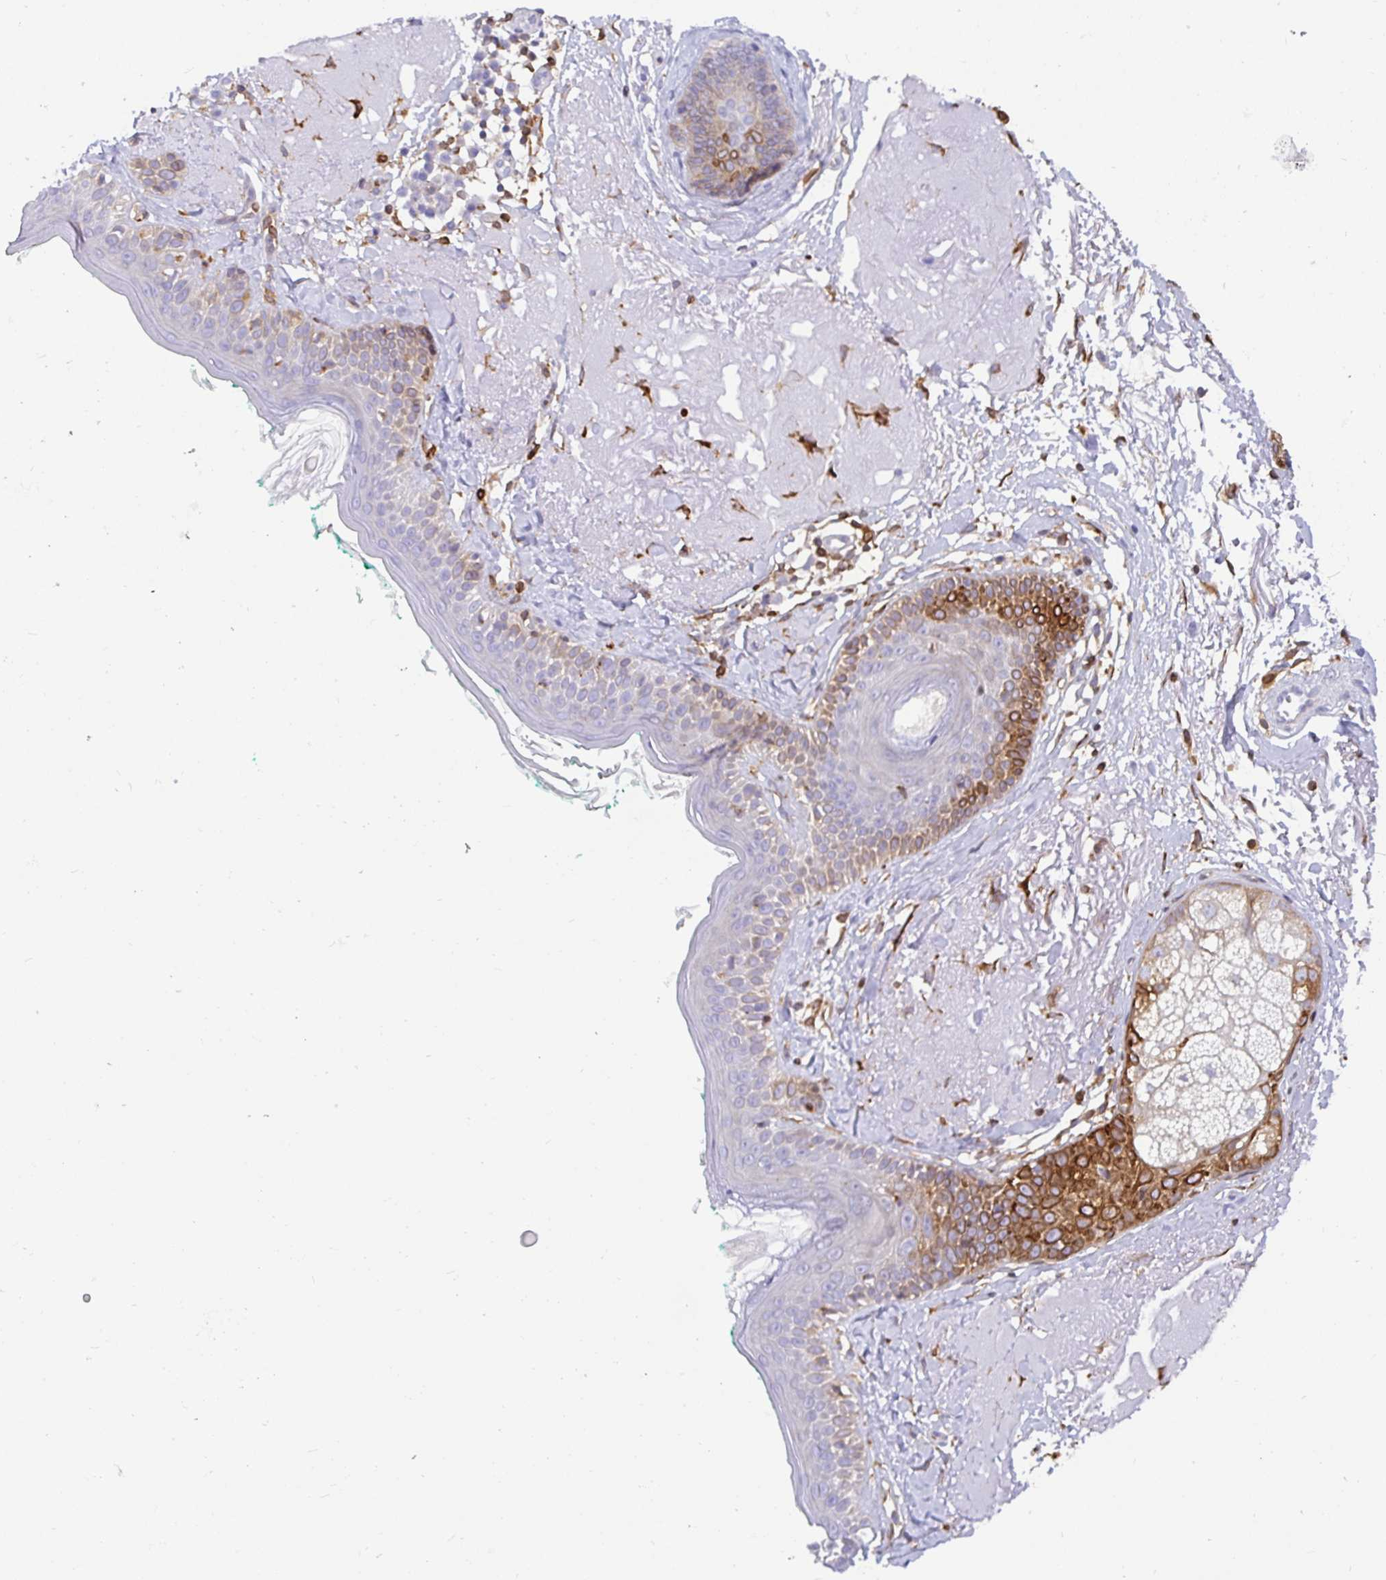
{"staining": {"intensity": "strong", "quantity": "25%-75%", "location": "cytoplasmic/membranous"}, "tissue": "skin", "cell_type": "Fibroblasts", "image_type": "normal", "snomed": [{"axis": "morphology", "description": "Normal tissue, NOS"}, {"axis": "topography", "description": "Skin"}], "caption": "Immunohistochemical staining of normal human skin shows 25%-75% levels of strong cytoplasmic/membranous protein staining in about 25%-75% of fibroblasts.", "gene": "TP53I11", "patient": {"sex": "male", "age": 73}}